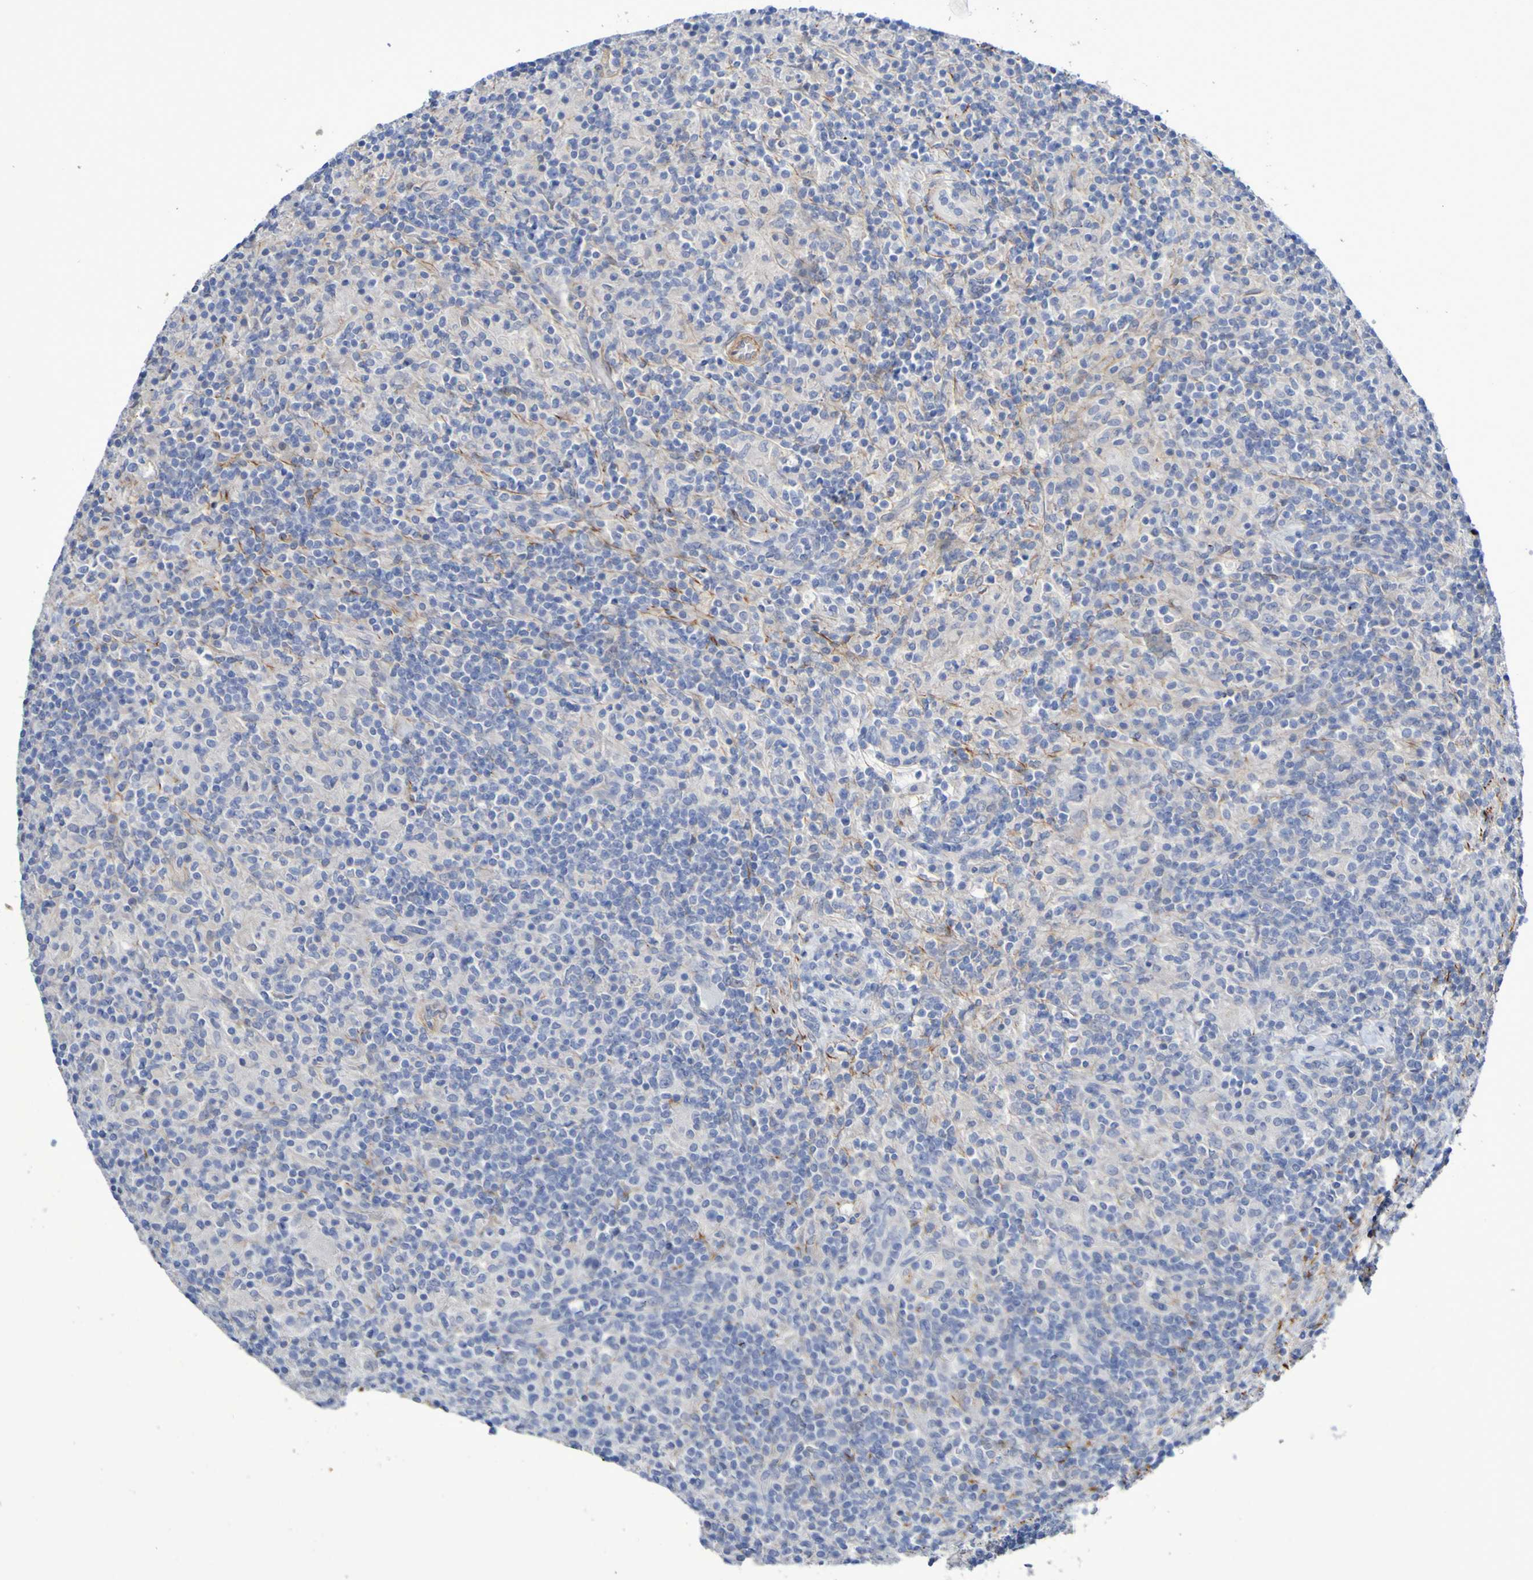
{"staining": {"intensity": "negative", "quantity": "none", "location": "none"}, "tissue": "lymphoma", "cell_type": "Tumor cells", "image_type": "cancer", "snomed": [{"axis": "morphology", "description": "Hodgkin's disease, NOS"}, {"axis": "topography", "description": "Lymph node"}], "caption": "A high-resolution photomicrograph shows IHC staining of Hodgkin's disease, which displays no significant staining in tumor cells.", "gene": "LPP", "patient": {"sex": "male", "age": 70}}